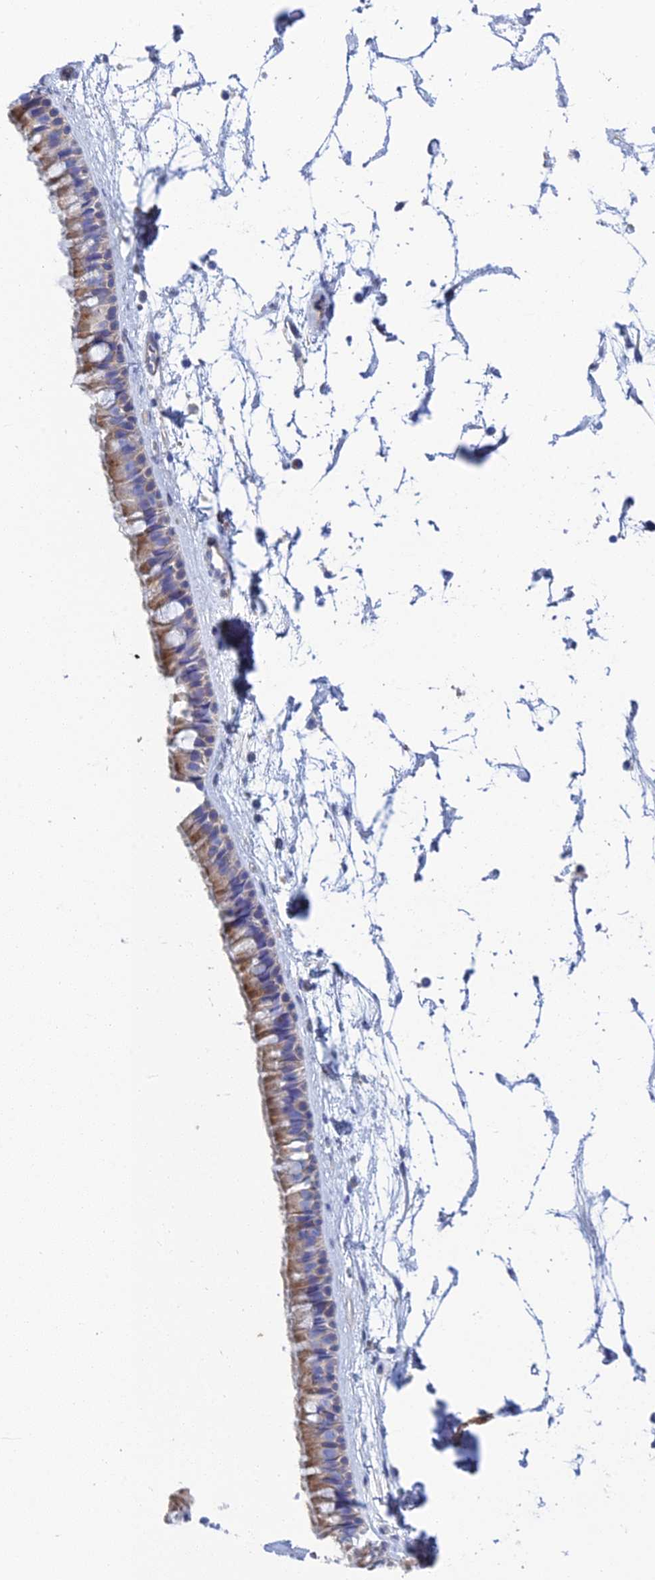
{"staining": {"intensity": "moderate", "quantity": ">75%", "location": "cytoplasmic/membranous"}, "tissue": "nasopharynx", "cell_type": "Respiratory epithelial cells", "image_type": "normal", "snomed": [{"axis": "morphology", "description": "Normal tissue, NOS"}, {"axis": "topography", "description": "Nasopharynx"}], "caption": "Protein expression analysis of normal human nasopharynx reveals moderate cytoplasmic/membranous positivity in approximately >75% of respiratory epithelial cells.", "gene": "PCDHA8", "patient": {"sex": "male", "age": 64}}